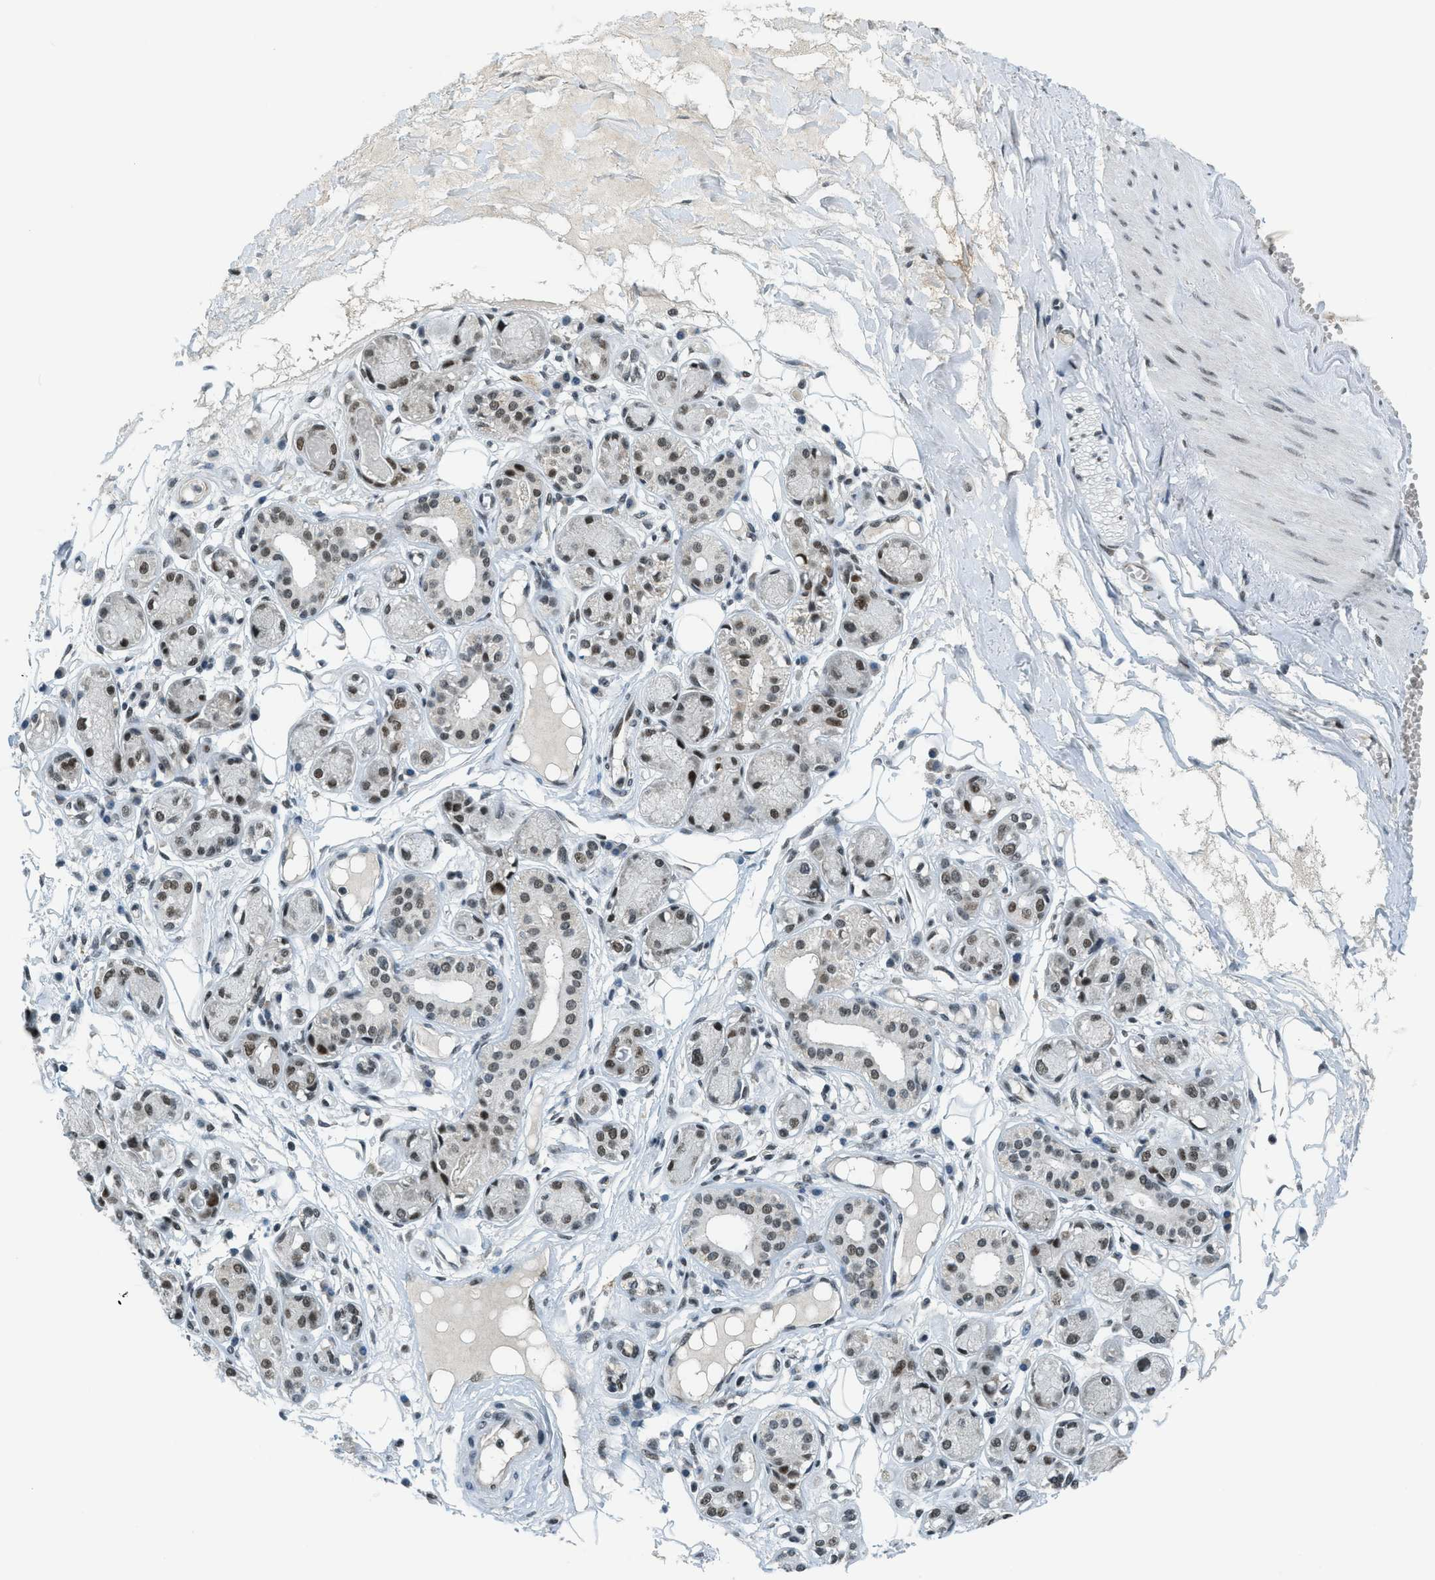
{"staining": {"intensity": "moderate", "quantity": ">75%", "location": "nuclear"}, "tissue": "adipose tissue", "cell_type": "Adipocytes", "image_type": "normal", "snomed": [{"axis": "morphology", "description": "Normal tissue, NOS"}, {"axis": "morphology", "description": "Inflammation, NOS"}, {"axis": "topography", "description": "Salivary gland"}, {"axis": "topography", "description": "Peripheral nerve tissue"}], "caption": "A high-resolution histopathology image shows immunohistochemistry (IHC) staining of normal adipose tissue, which displays moderate nuclear staining in approximately >75% of adipocytes. The staining is performed using DAB (3,3'-diaminobenzidine) brown chromogen to label protein expression. The nuclei are counter-stained blue using hematoxylin.", "gene": "KLF6", "patient": {"sex": "female", "age": 75}}